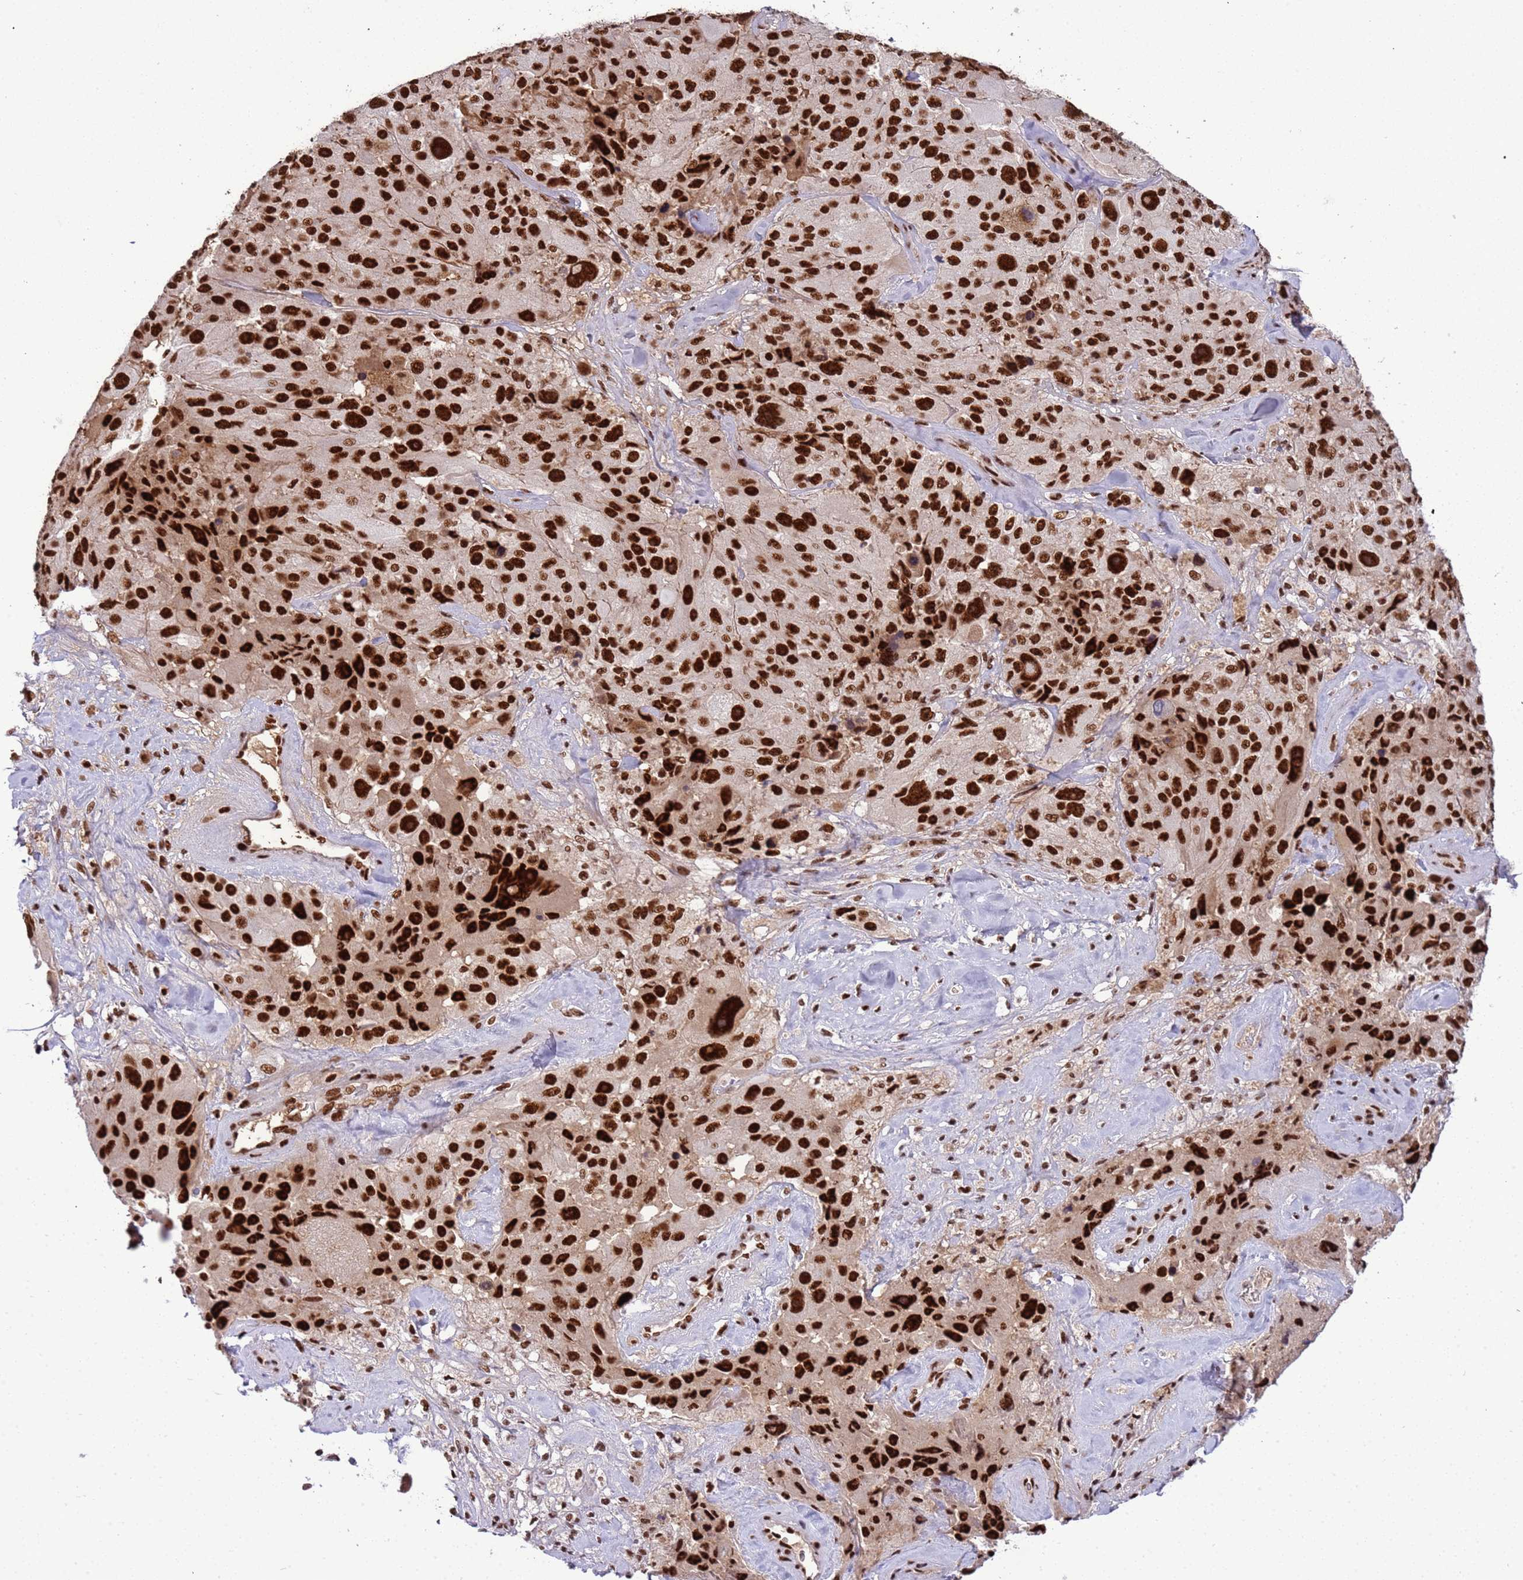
{"staining": {"intensity": "strong", "quantity": ">75%", "location": "nuclear"}, "tissue": "melanoma", "cell_type": "Tumor cells", "image_type": "cancer", "snomed": [{"axis": "morphology", "description": "Malignant melanoma, Metastatic site"}, {"axis": "topography", "description": "Lymph node"}], "caption": "Protein analysis of melanoma tissue shows strong nuclear staining in approximately >75% of tumor cells.", "gene": "SRRT", "patient": {"sex": "male", "age": 62}}